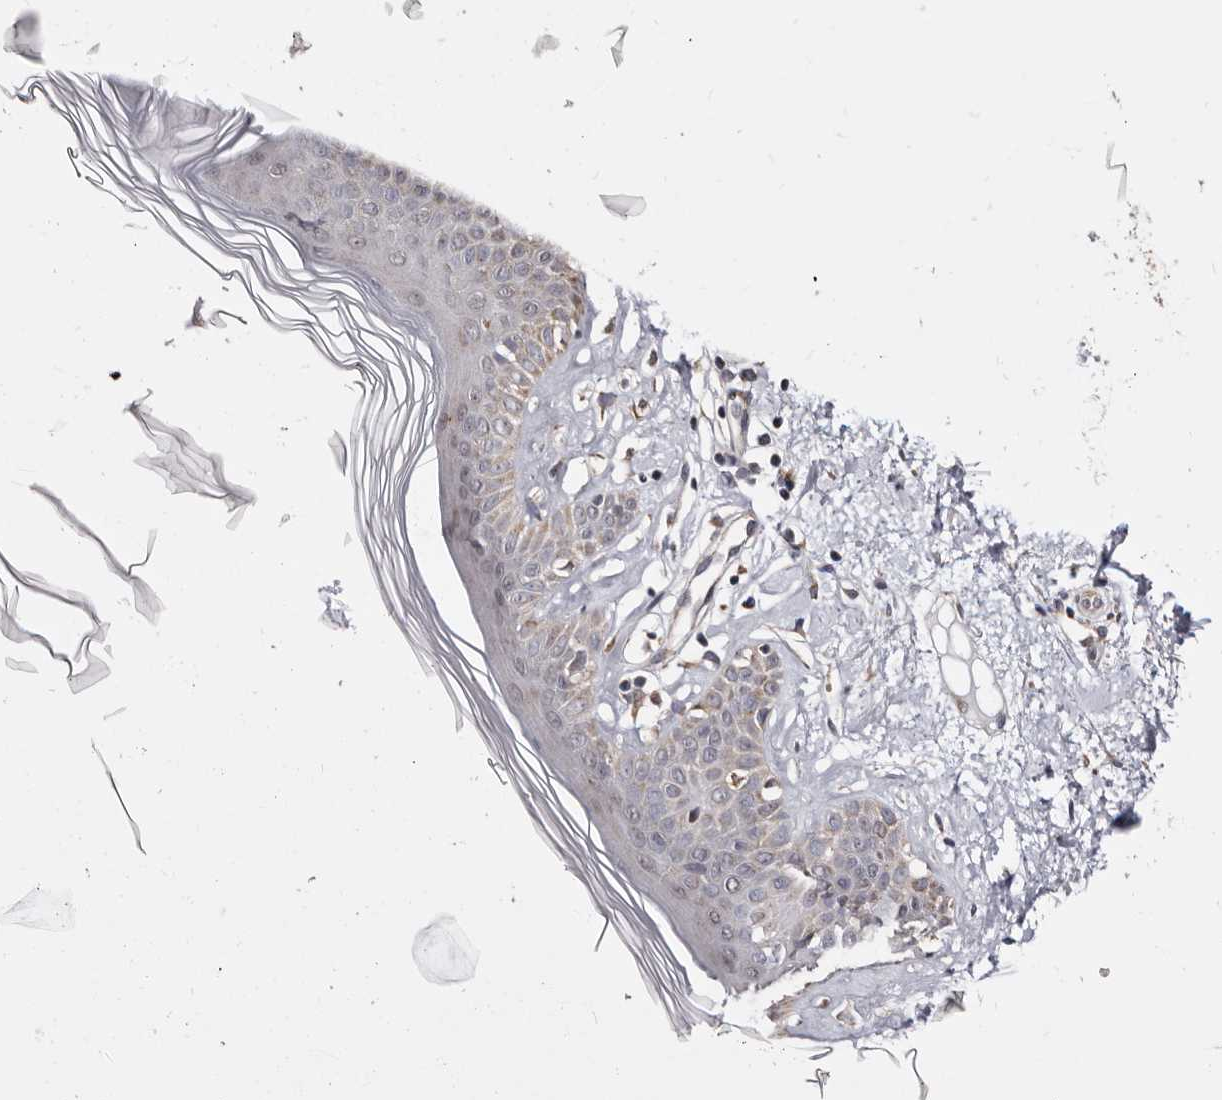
{"staining": {"intensity": "negative", "quantity": "none", "location": "none"}, "tissue": "skin", "cell_type": "Fibroblasts", "image_type": "normal", "snomed": [{"axis": "morphology", "description": "Normal tissue, NOS"}, {"axis": "topography", "description": "Skin"}], "caption": "The photomicrograph displays no staining of fibroblasts in unremarkable skin. (Immunohistochemistry (ihc), brightfield microscopy, high magnification).", "gene": "MRPL18", "patient": {"sex": "female", "age": 64}}